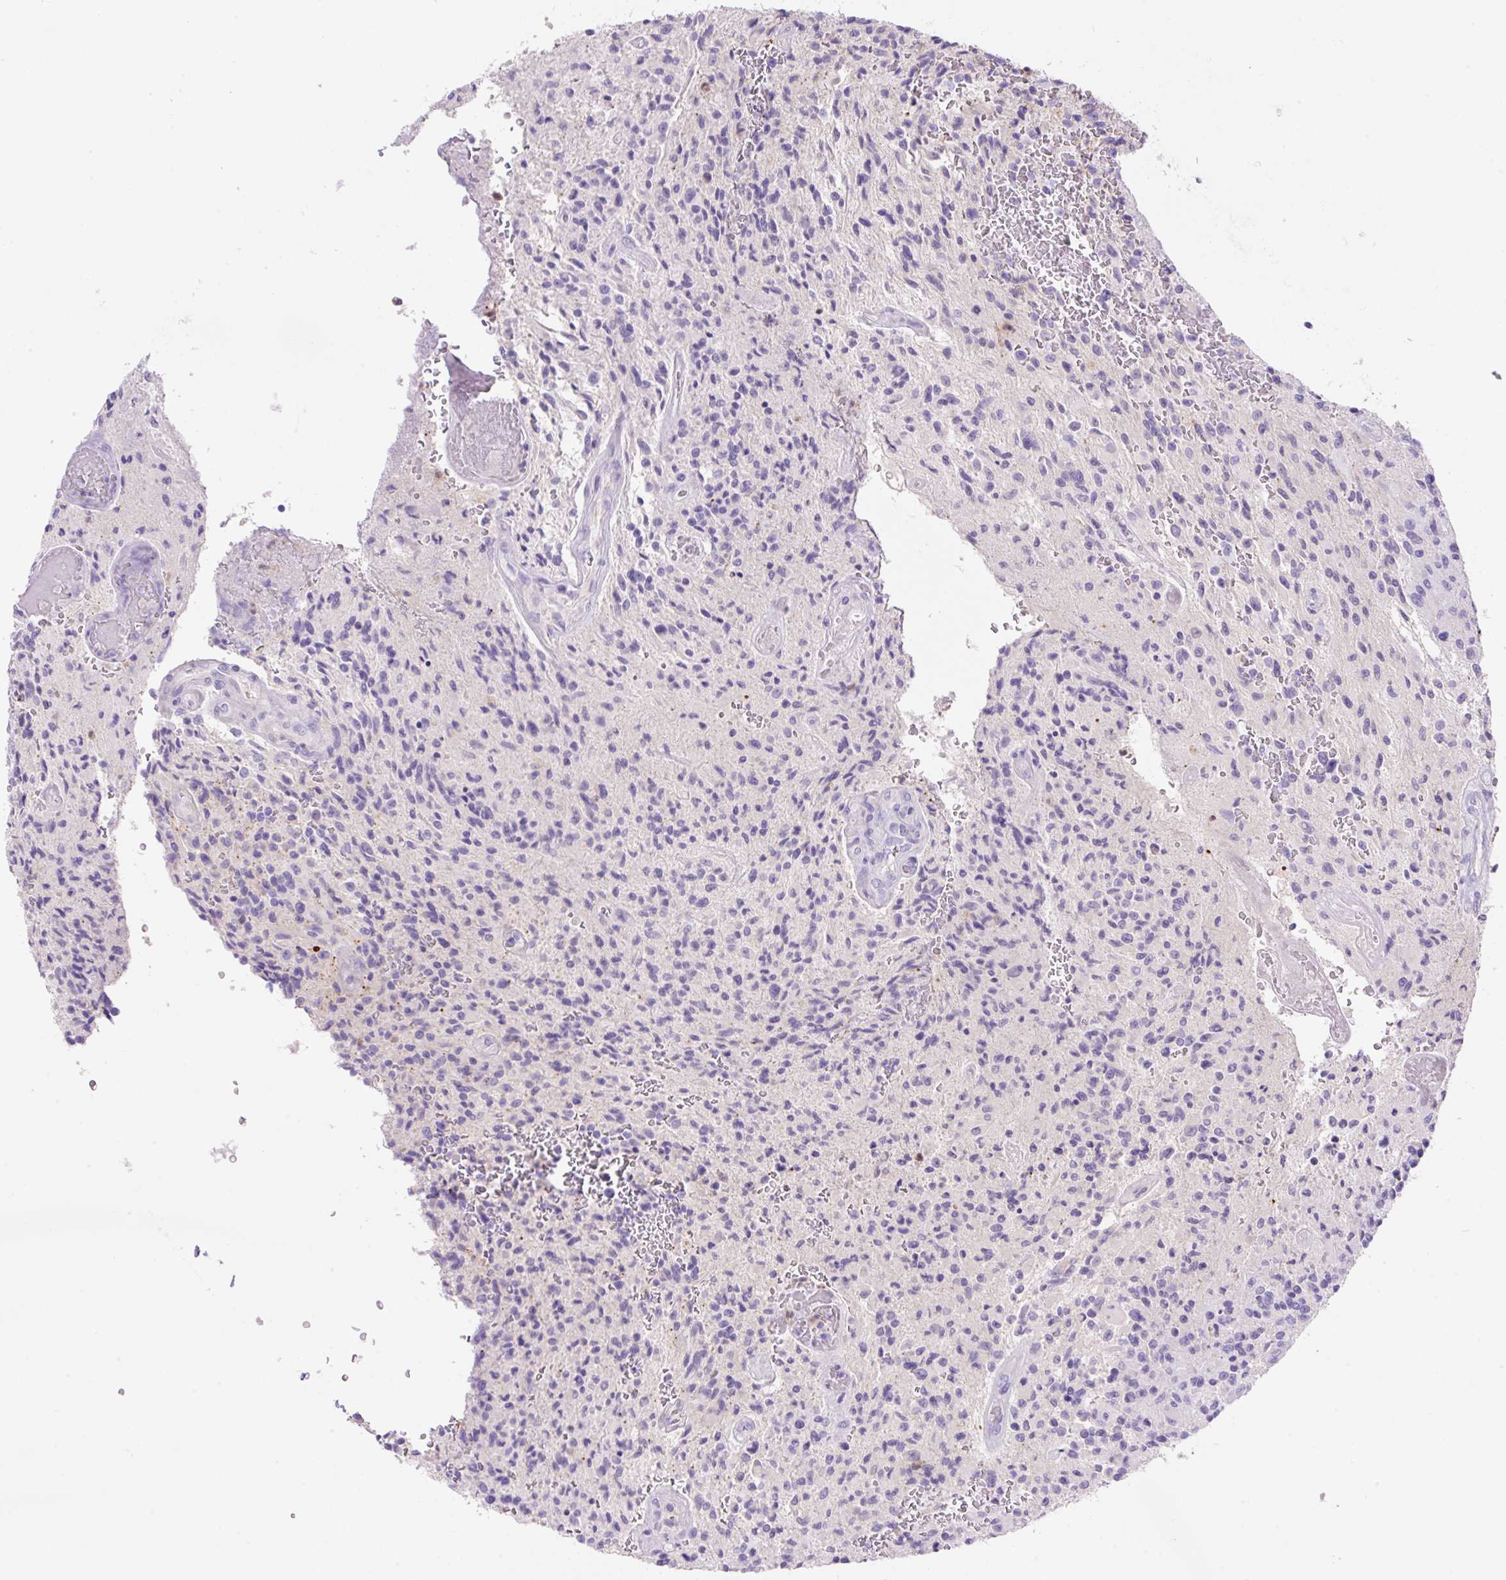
{"staining": {"intensity": "negative", "quantity": "none", "location": "none"}, "tissue": "glioma", "cell_type": "Tumor cells", "image_type": "cancer", "snomed": [{"axis": "morphology", "description": "Normal tissue, NOS"}, {"axis": "morphology", "description": "Glioma, malignant, High grade"}, {"axis": "topography", "description": "Cerebral cortex"}], "caption": "Immunohistochemical staining of malignant high-grade glioma demonstrates no significant staining in tumor cells.", "gene": "TDRD15", "patient": {"sex": "male", "age": 56}}